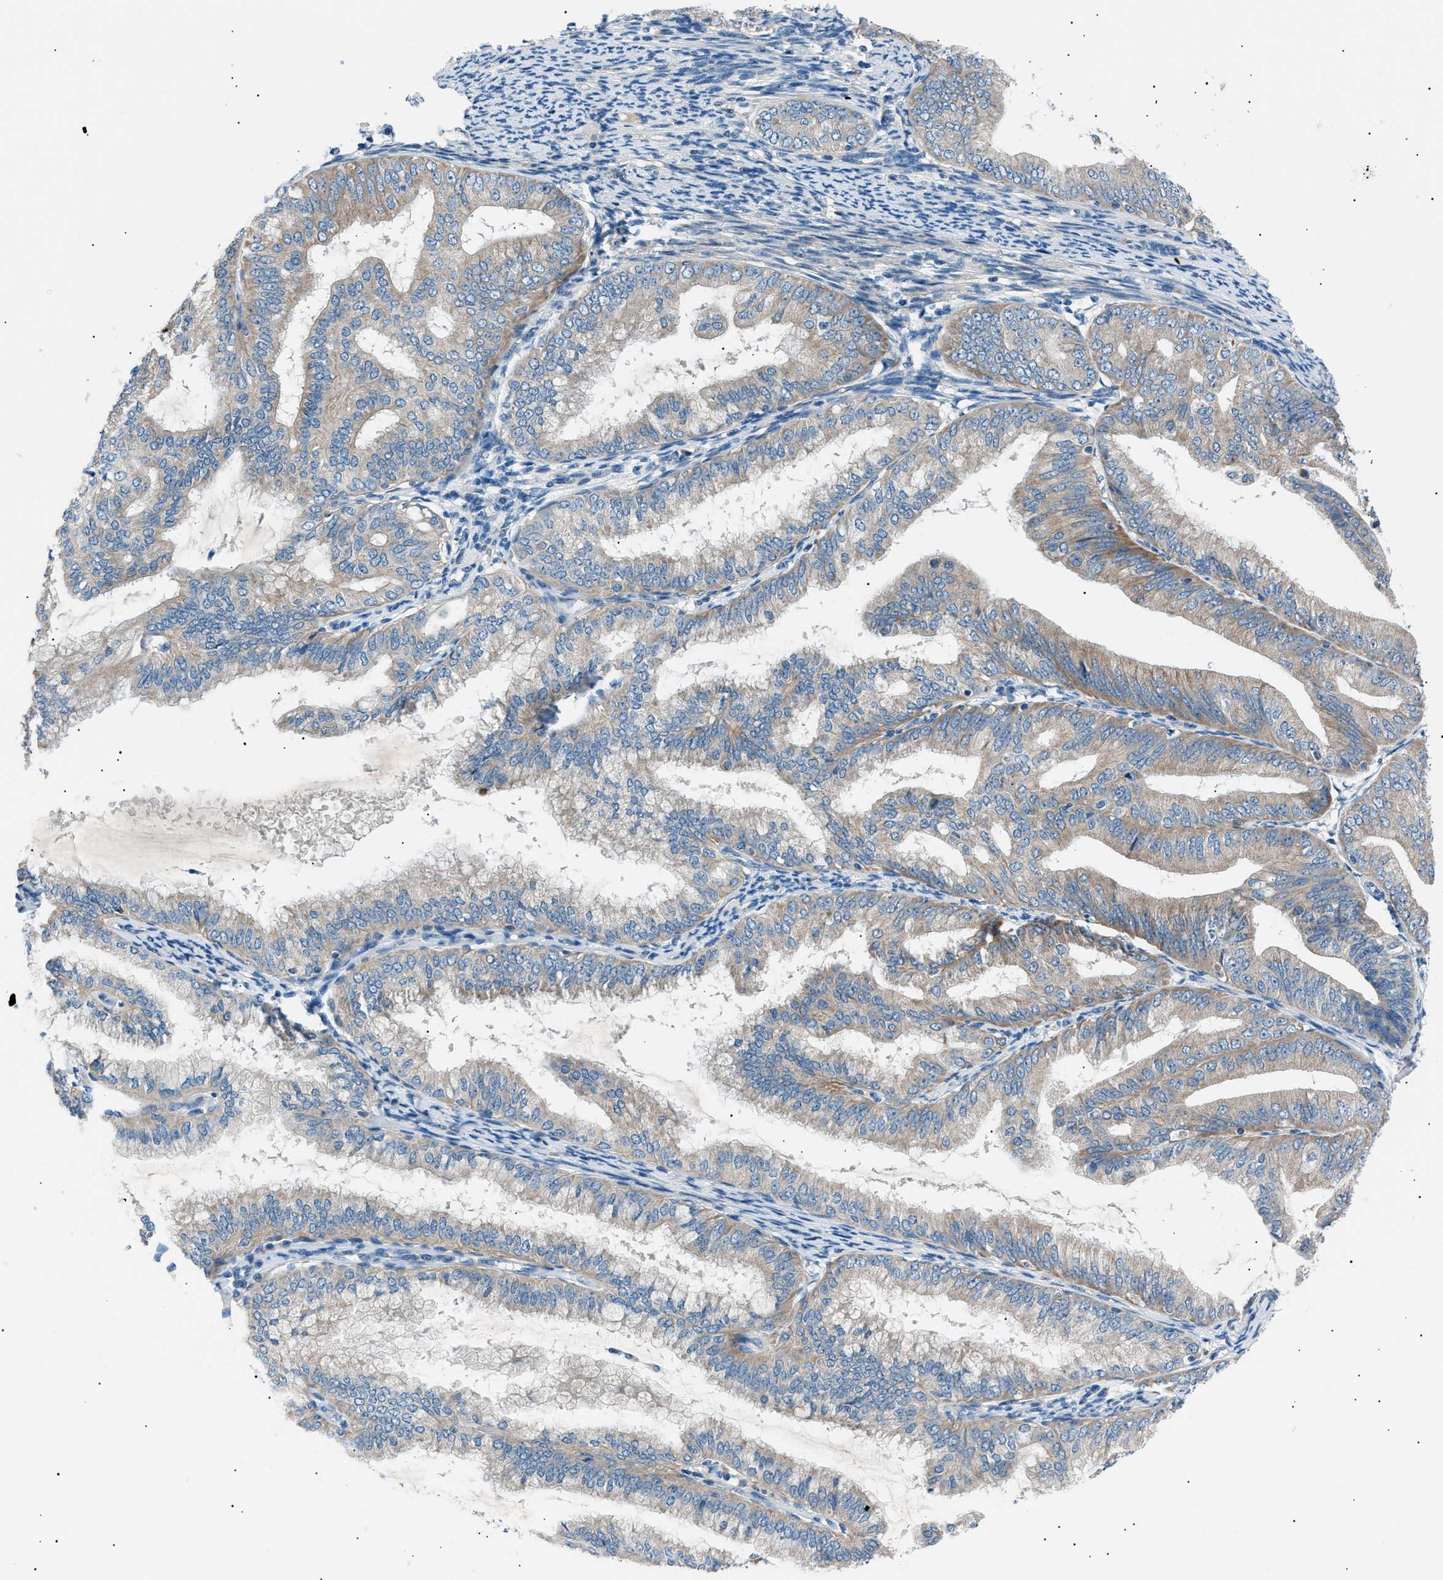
{"staining": {"intensity": "weak", "quantity": "25%-75%", "location": "cytoplasmic/membranous"}, "tissue": "endometrial cancer", "cell_type": "Tumor cells", "image_type": "cancer", "snomed": [{"axis": "morphology", "description": "Adenocarcinoma, NOS"}, {"axis": "topography", "description": "Endometrium"}], "caption": "Immunohistochemistry (DAB) staining of human adenocarcinoma (endometrial) shows weak cytoplasmic/membranous protein expression in about 25%-75% of tumor cells.", "gene": "LRRC37B", "patient": {"sex": "female", "age": 63}}